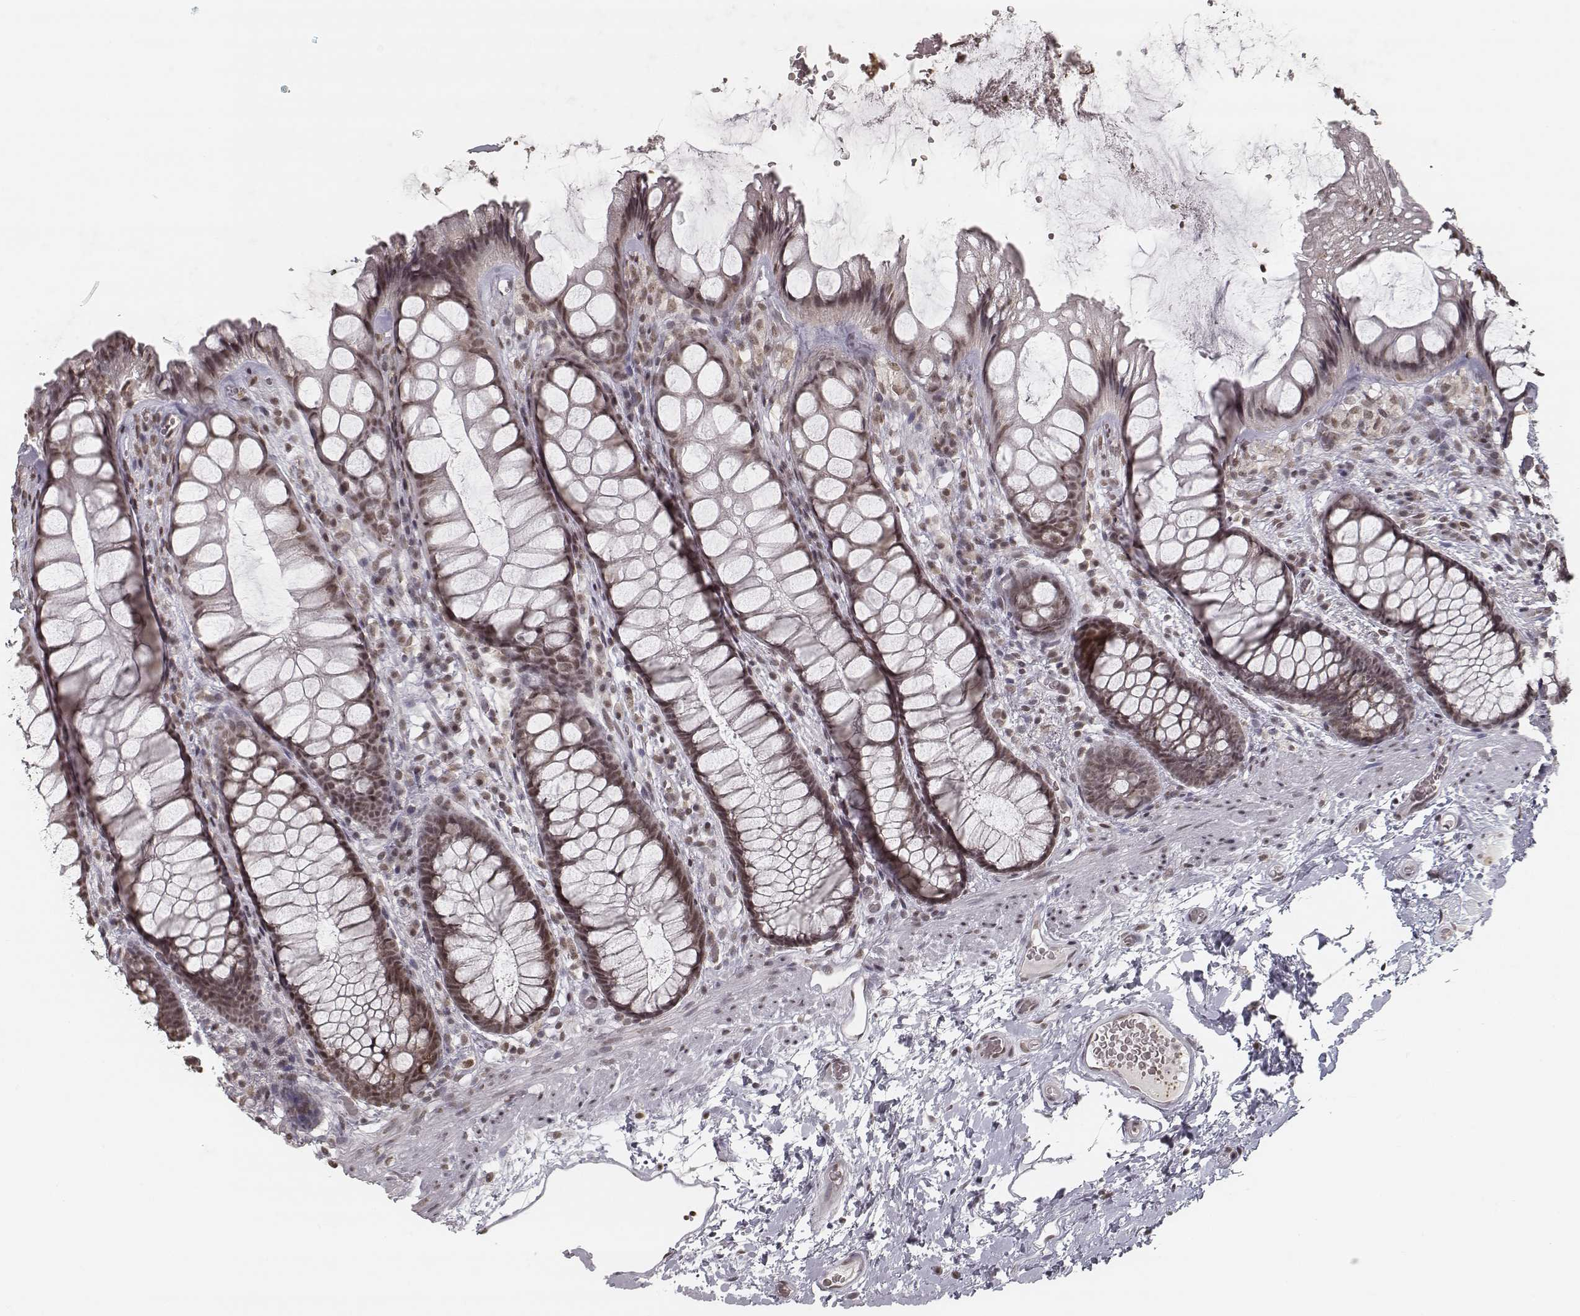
{"staining": {"intensity": "moderate", "quantity": "<25%", "location": "nuclear"}, "tissue": "rectum", "cell_type": "Glandular cells", "image_type": "normal", "snomed": [{"axis": "morphology", "description": "Normal tissue, NOS"}, {"axis": "topography", "description": "Rectum"}], "caption": "Immunohistochemical staining of unremarkable human rectum reveals <25% levels of moderate nuclear protein staining in about <25% of glandular cells. (DAB (3,3'-diaminobenzidine) IHC, brown staining for protein, blue staining for nuclei).", "gene": "HMGA2", "patient": {"sex": "female", "age": 62}}